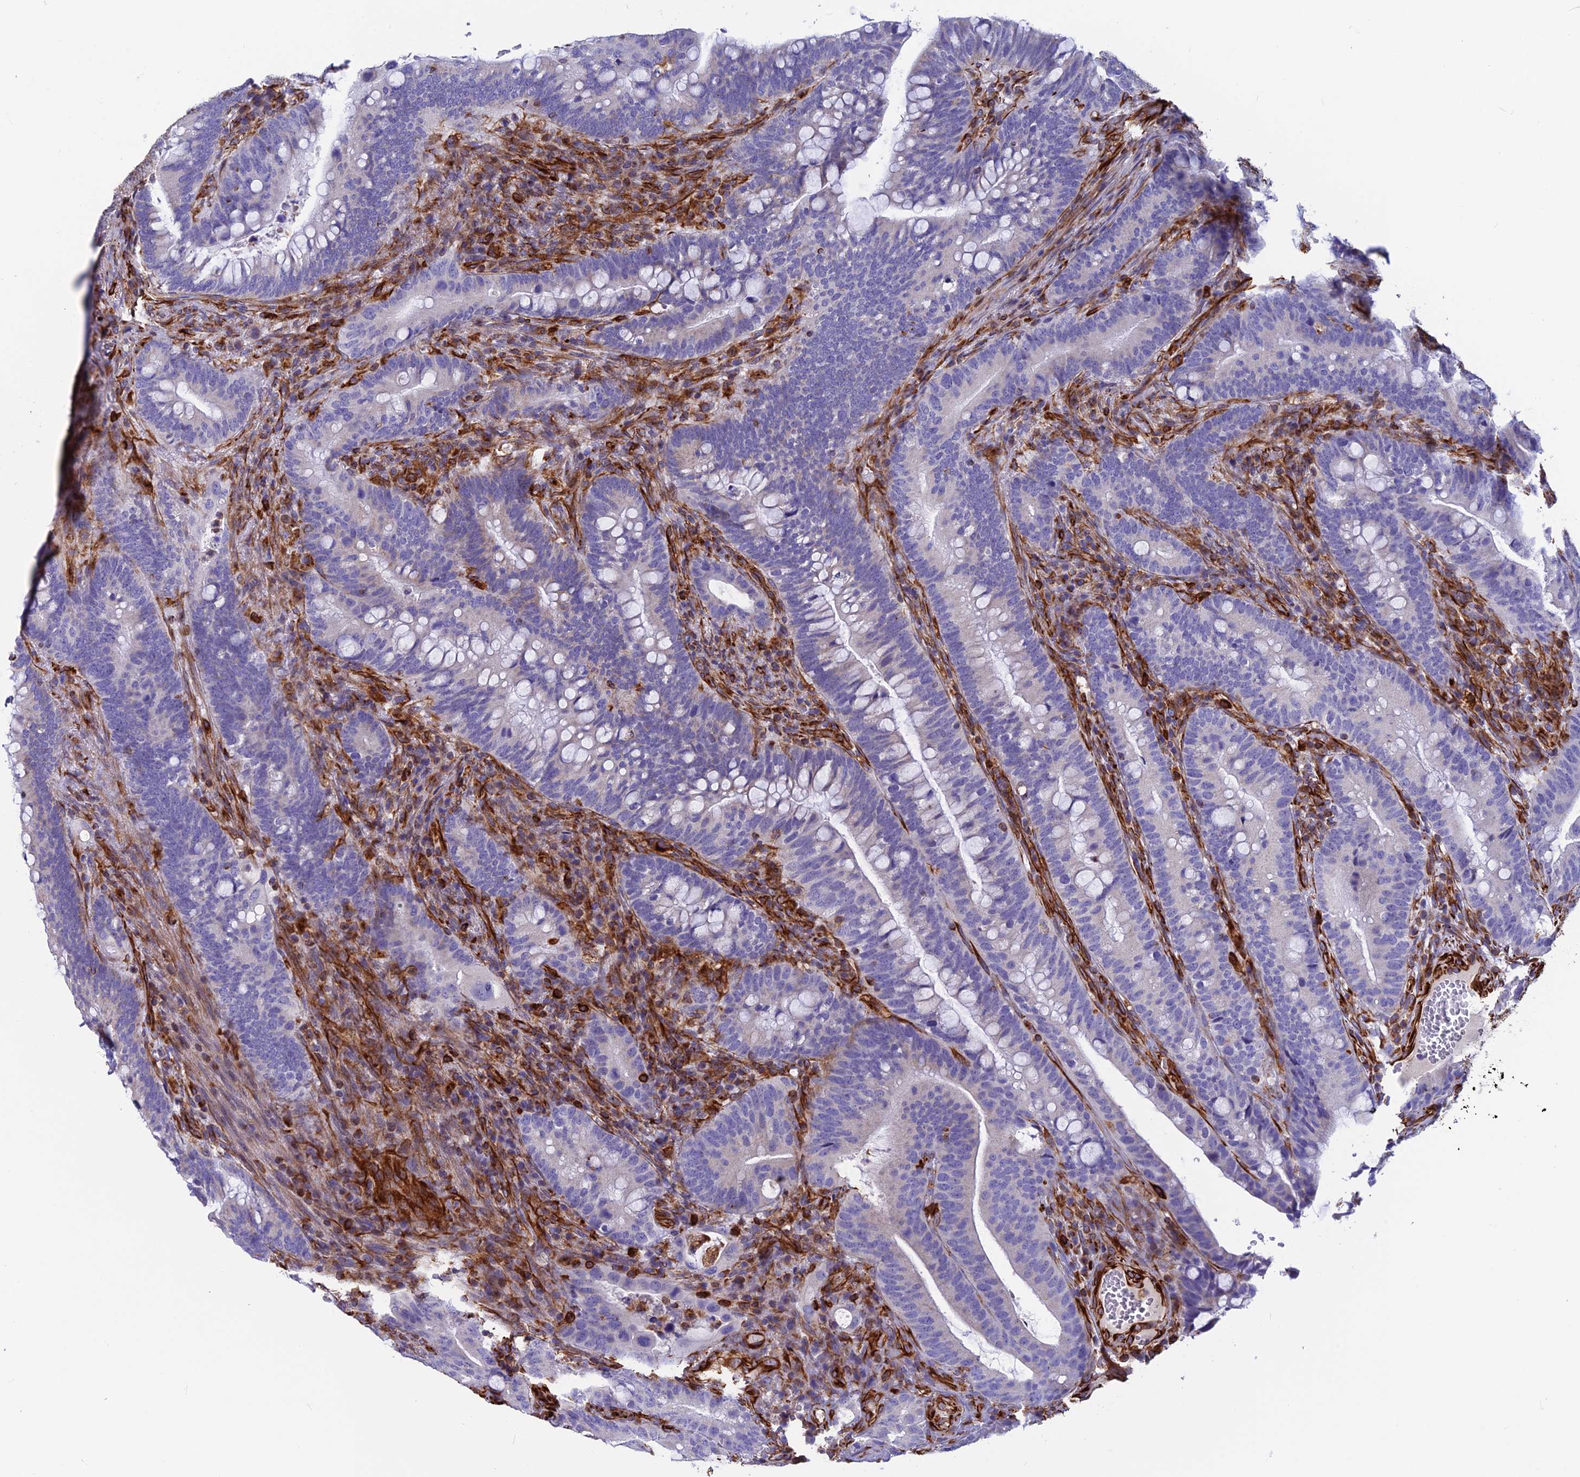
{"staining": {"intensity": "negative", "quantity": "none", "location": "none"}, "tissue": "colorectal cancer", "cell_type": "Tumor cells", "image_type": "cancer", "snomed": [{"axis": "morphology", "description": "Adenocarcinoma, NOS"}, {"axis": "topography", "description": "Colon"}], "caption": "Colorectal adenocarcinoma stained for a protein using immunohistochemistry displays no expression tumor cells.", "gene": "FBXL20", "patient": {"sex": "female", "age": 66}}